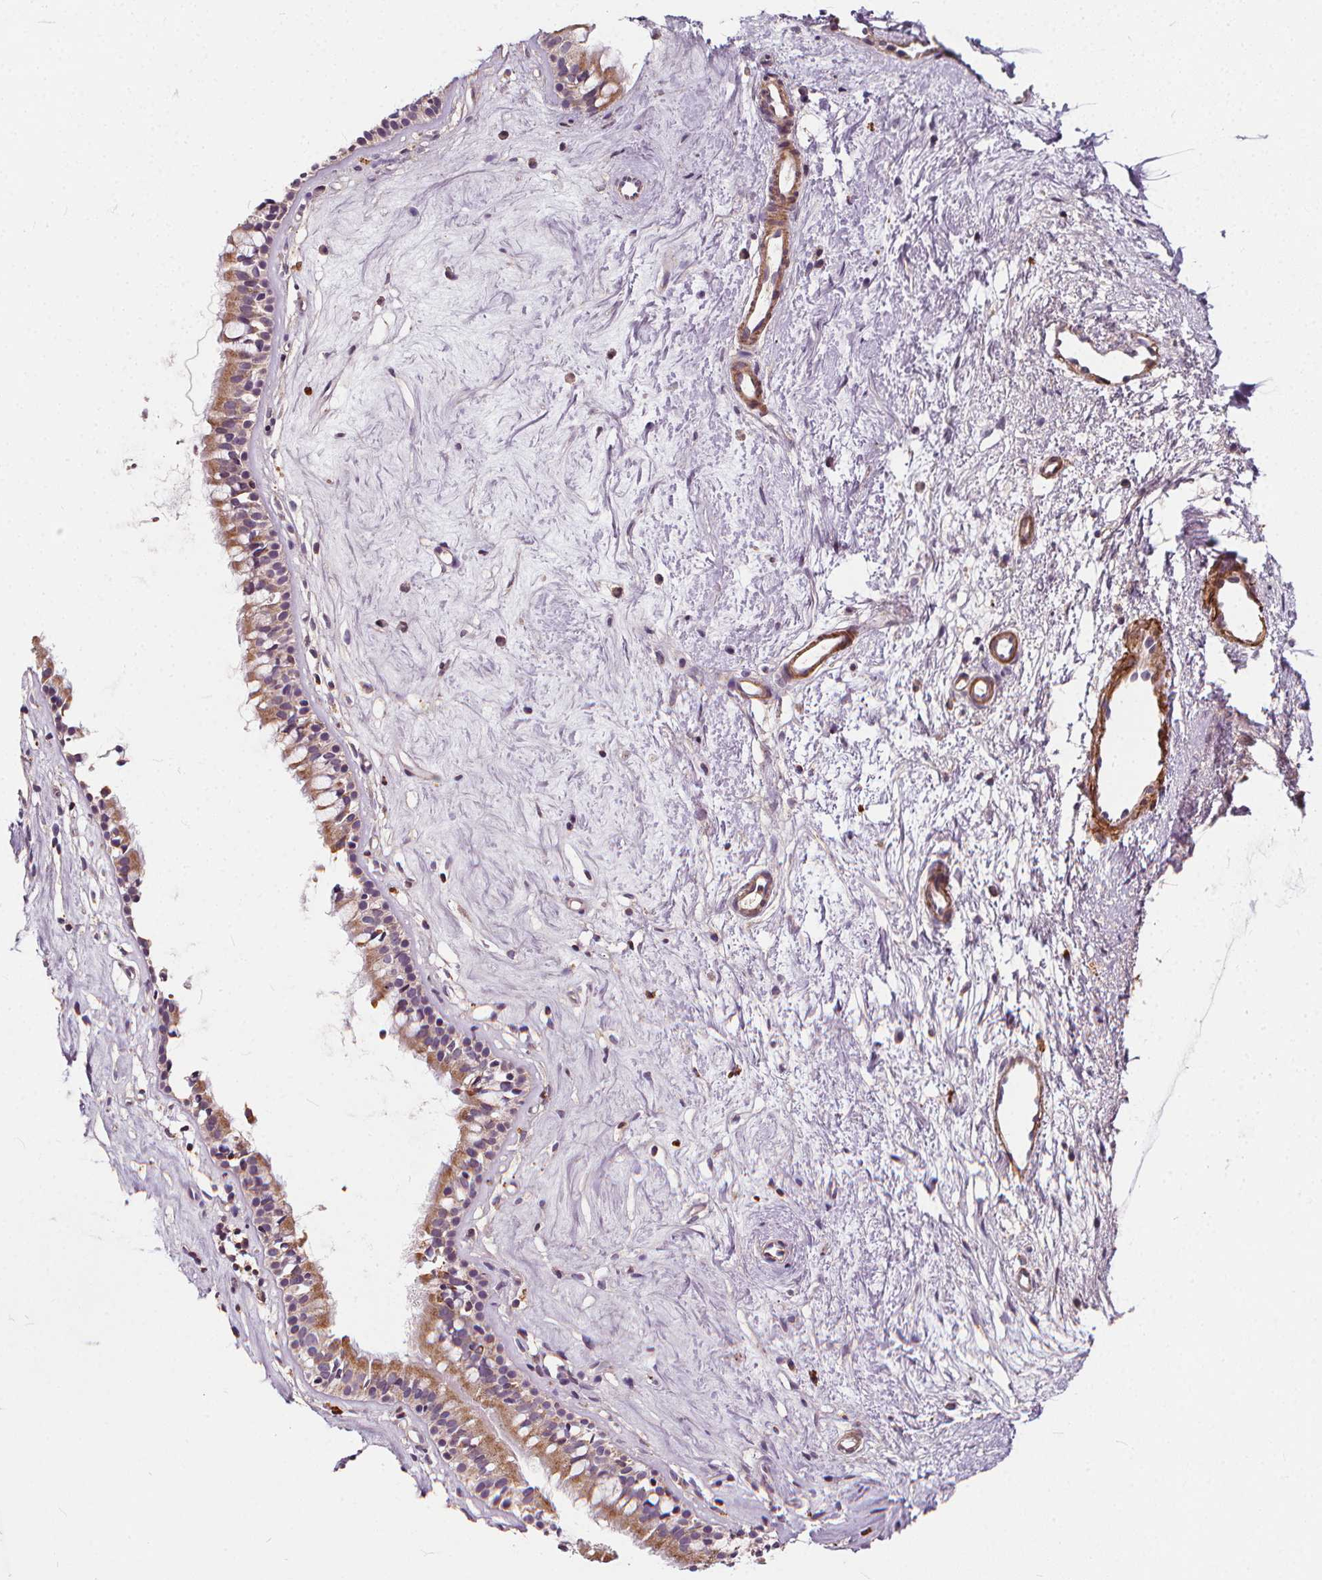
{"staining": {"intensity": "moderate", "quantity": ">75%", "location": "cytoplasmic/membranous"}, "tissue": "nasopharynx", "cell_type": "Respiratory epithelial cells", "image_type": "normal", "snomed": [{"axis": "morphology", "description": "Normal tissue, NOS"}, {"axis": "topography", "description": "Nasopharynx"}], "caption": "A medium amount of moderate cytoplasmic/membranous expression is seen in approximately >75% of respiratory epithelial cells in unremarkable nasopharynx.", "gene": "ORAI2", "patient": {"sex": "female", "age": 52}}